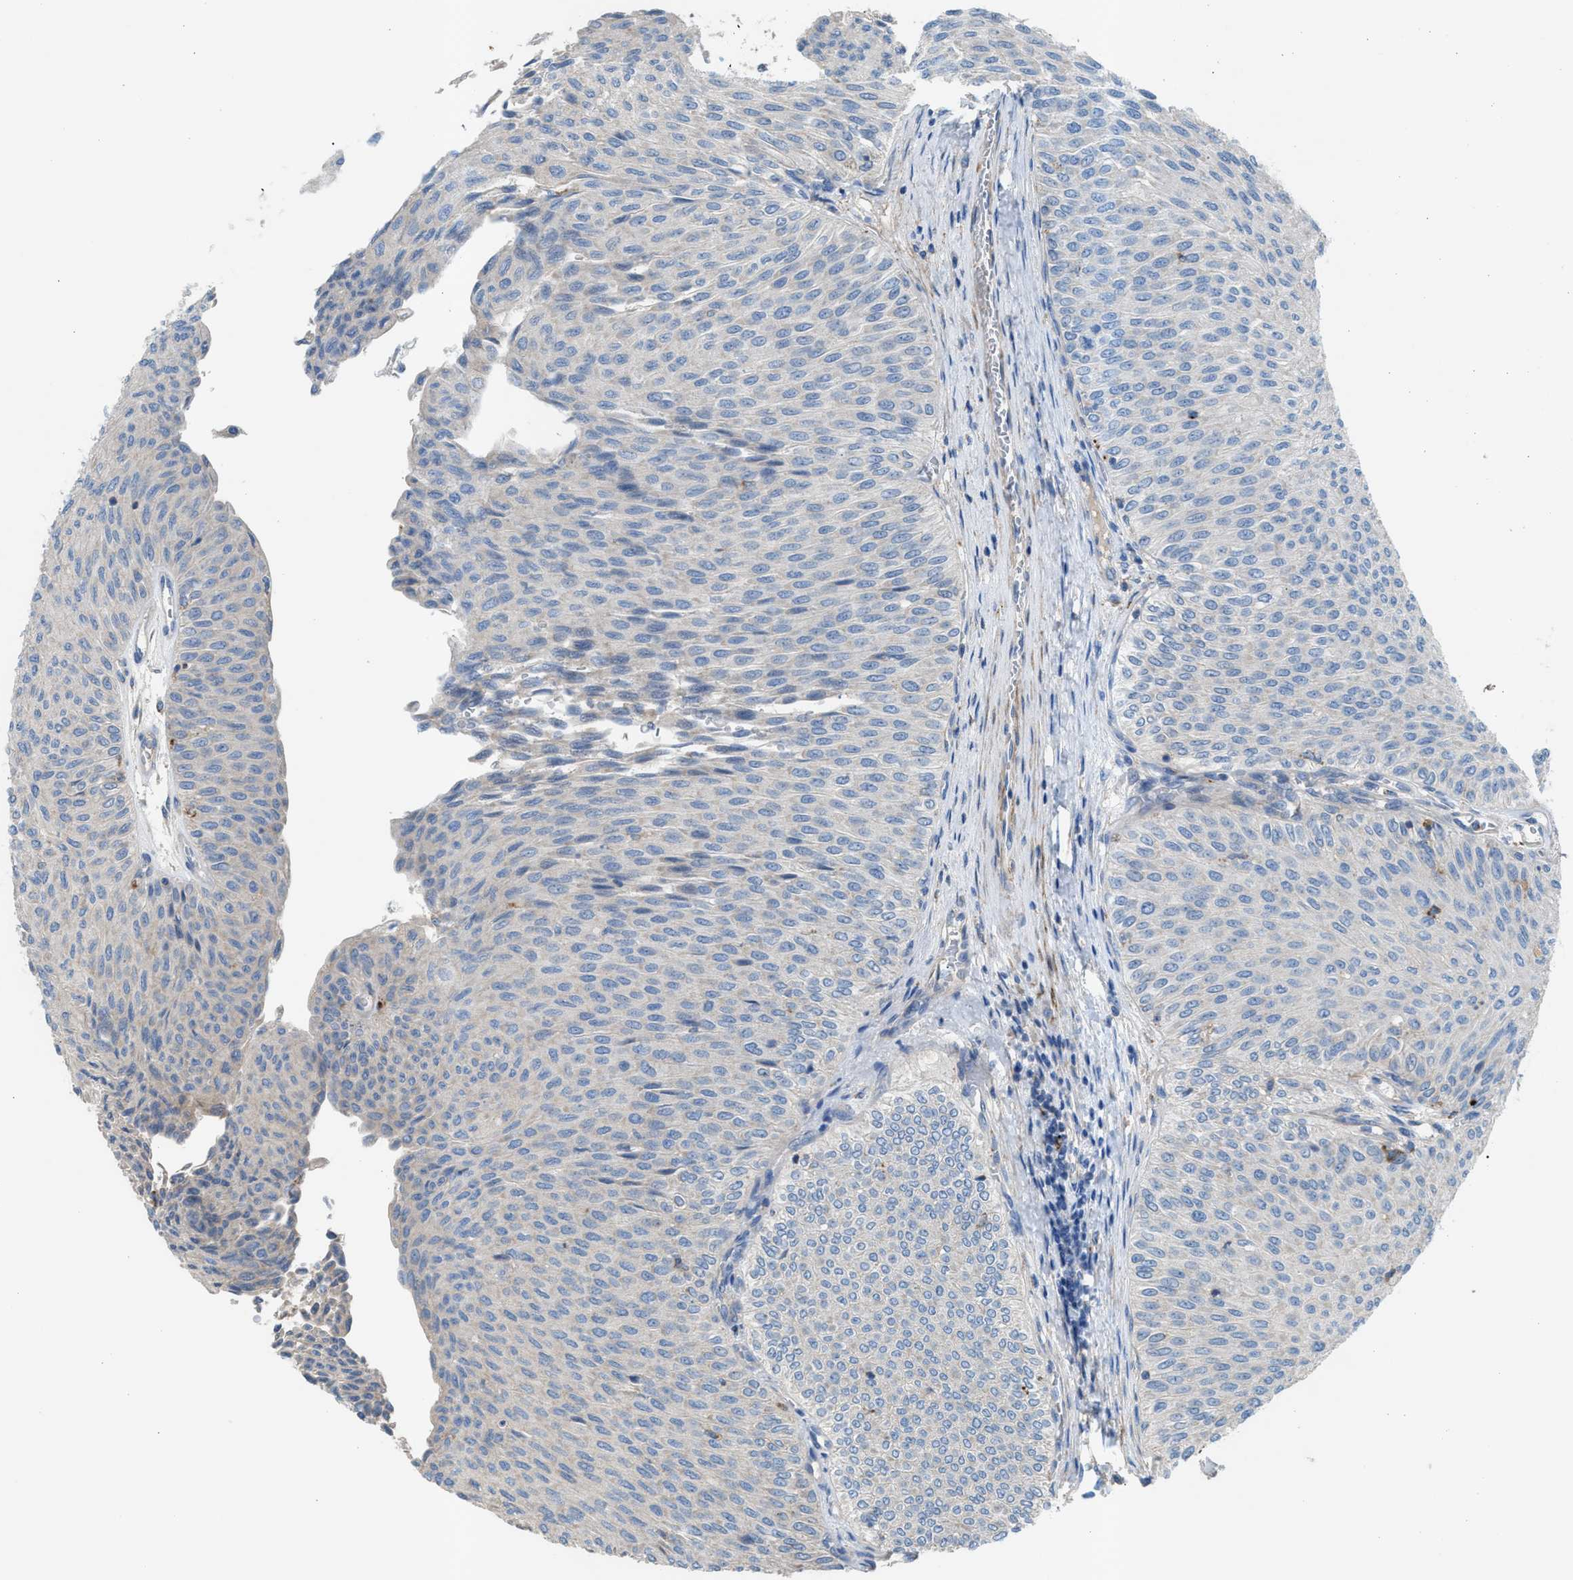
{"staining": {"intensity": "negative", "quantity": "none", "location": "none"}, "tissue": "urothelial cancer", "cell_type": "Tumor cells", "image_type": "cancer", "snomed": [{"axis": "morphology", "description": "Urothelial carcinoma, Low grade"}, {"axis": "topography", "description": "Urinary bladder"}], "caption": "DAB (3,3'-diaminobenzidine) immunohistochemical staining of urothelial cancer reveals no significant positivity in tumor cells.", "gene": "AOAH", "patient": {"sex": "male", "age": 78}}